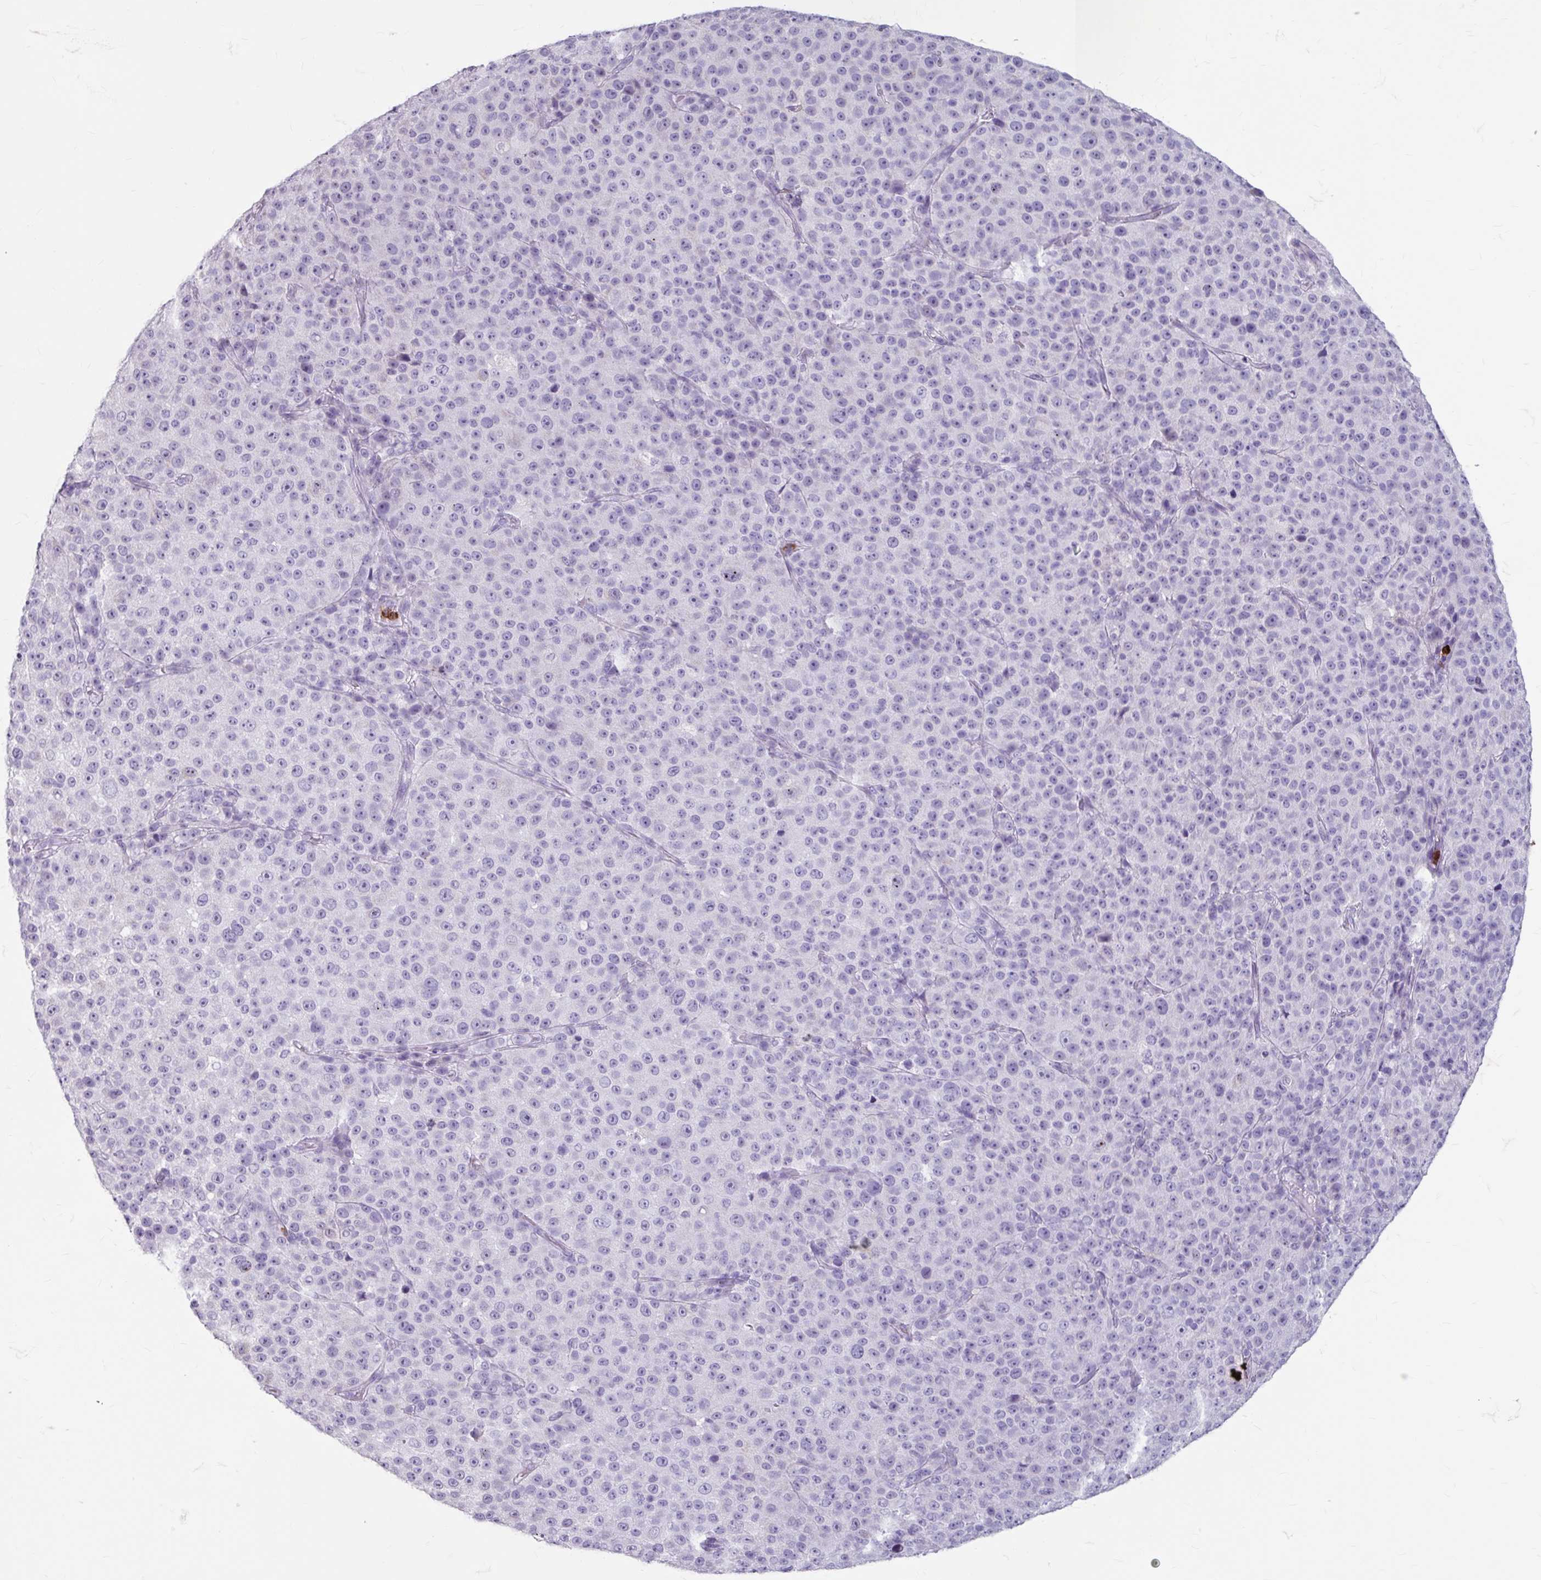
{"staining": {"intensity": "negative", "quantity": "none", "location": "none"}, "tissue": "melanoma", "cell_type": "Tumor cells", "image_type": "cancer", "snomed": [{"axis": "morphology", "description": "Malignant melanoma, Metastatic site"}, {"axis": "topography", "description": "Skin"}, {"axis": "topography", "description": "Lymph node"}], "caption": "The histopathology image demonstrates no significant staining in tumor cells of melanoma.", "gene": "ANKRD1", "patient": {"sex": "male", "age": 66}}